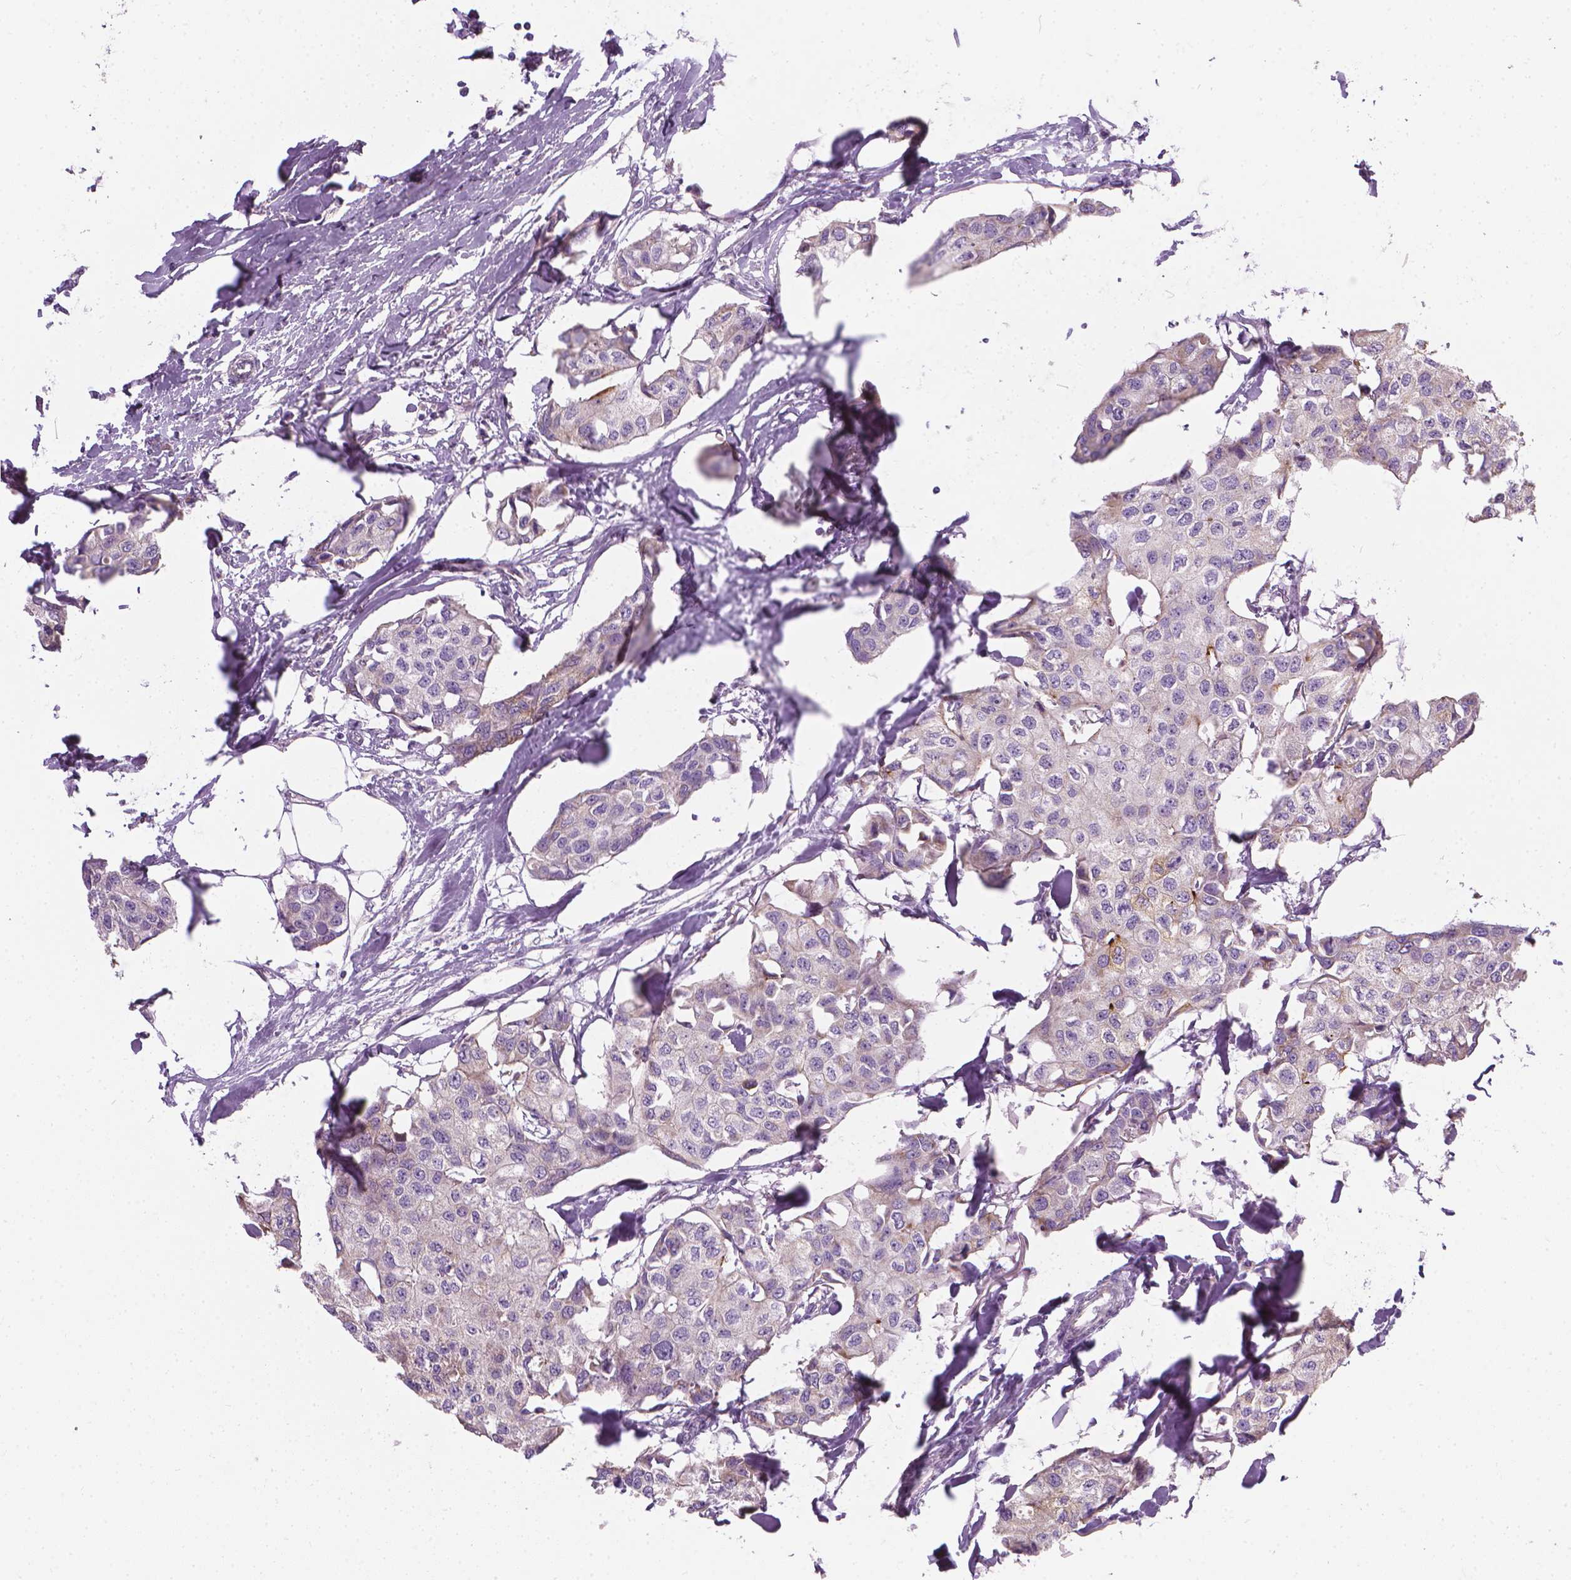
{"staining": {"intensity": "moderate", "quantity": "<25%", "location": "cytoplasmic/membranous"}, "tissue": "breast cancer", "cell_type": "Tumor cells", "image_type": "cancer", "snomed": [{"axis": "morphology", "description": "Duct carcinoma"}, {"axis": "topography", "description": "Breast"}], "caption": "Immunohistochemistry (IHC) (DAB) staining of human breast infiltrating ductal carcinoma exhibits moderate cytoplasmic/membranous protein staining in approximately <25% of tumor cells. The staining is performed using DAB brown chromogen to label protein expression. The nuclei are counter-stained blue using hematoxylin.", "gene": "RIIAD1", "patient": {"sex": "female", "age": 80}}